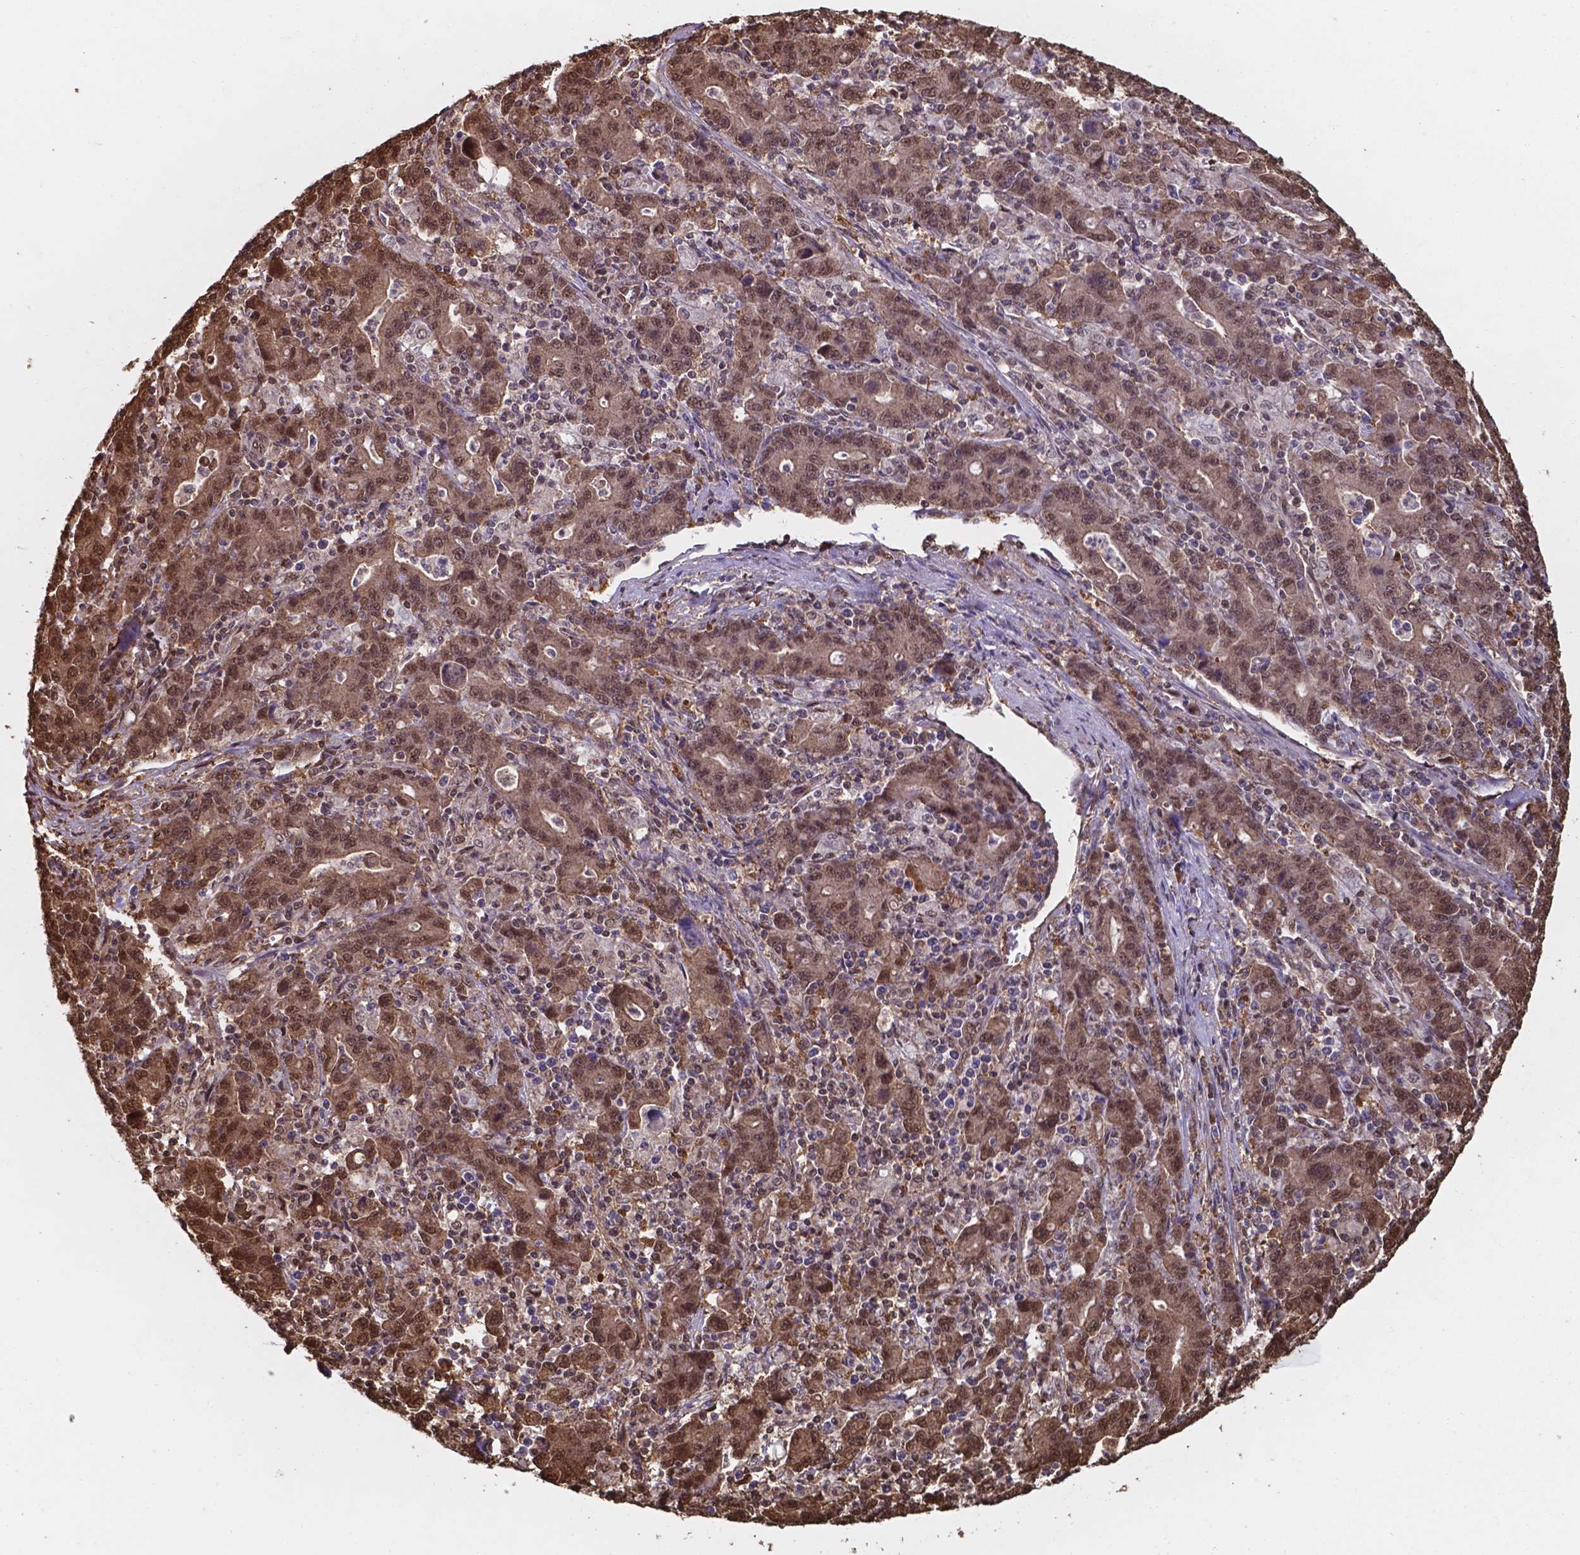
{"staining": {"intensity": "moderate", "quantity": ">75%", "location": "cytoplasmic/membranous,nuclear"}, "tissue": "stomach cancer", "cell_type": "Tumor cells", "image_type": "cancer", "snomed": [{"axis": "morphology", "description": "Adenocarcinoma, NOS"}, {"axis": "topography", "description": "Stomach, upper"}], "caption": "A histopathology image showing moderate cytoplasmic/membranous and nuclear positivity in about >75% of tumor cells in stomach adenocarcinoma, as visualized by brown immunohistochemical staining.", "gene": "CHP2", "patient": {"sex": "male", "age": 69}}